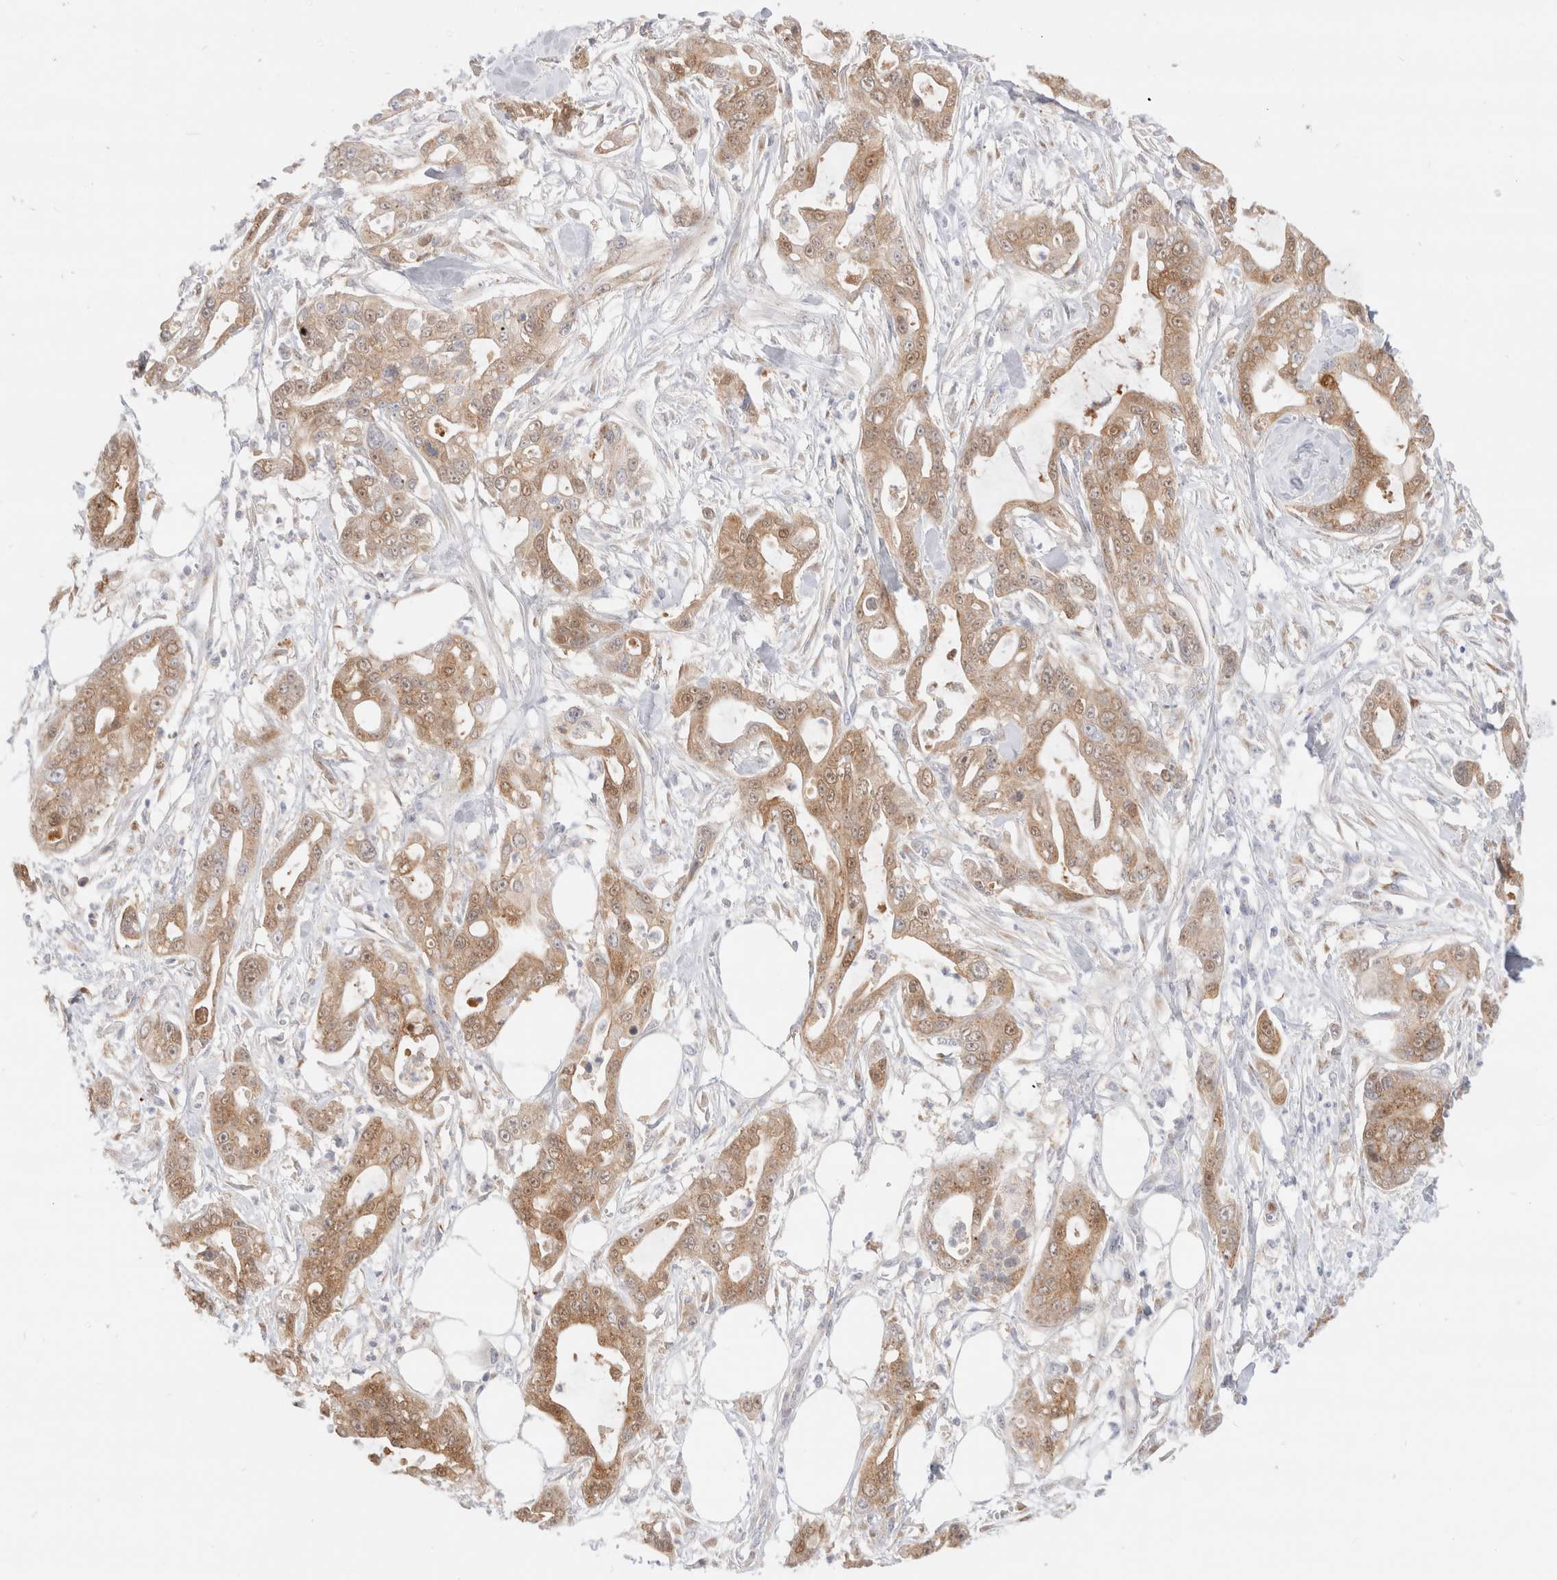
{"staining": {"intensity": "moderate", "quantity": ">75%", "location": "cytoplasmic/membranous"}, "tissue": "pancreatic cancer", "cell_type": "Tumor cells", "image_type": "cancer", "snomed": [{"axis": "morphology", "description": "Adenocarcinoma, NOS"}, {"axis": "topography", "description": "Pancreas"}], "caption": "The histopathology image exhibits a brown stain indicating the presence of a protein in the cytoplasmic/membranous of tumor cells in adenocarcinoma (pancreatic). (Brightfield microscopy of DAB IHC at high magnification).", "gene": "EFCAB13", "patient": {"sex": "male", "age": 68}}